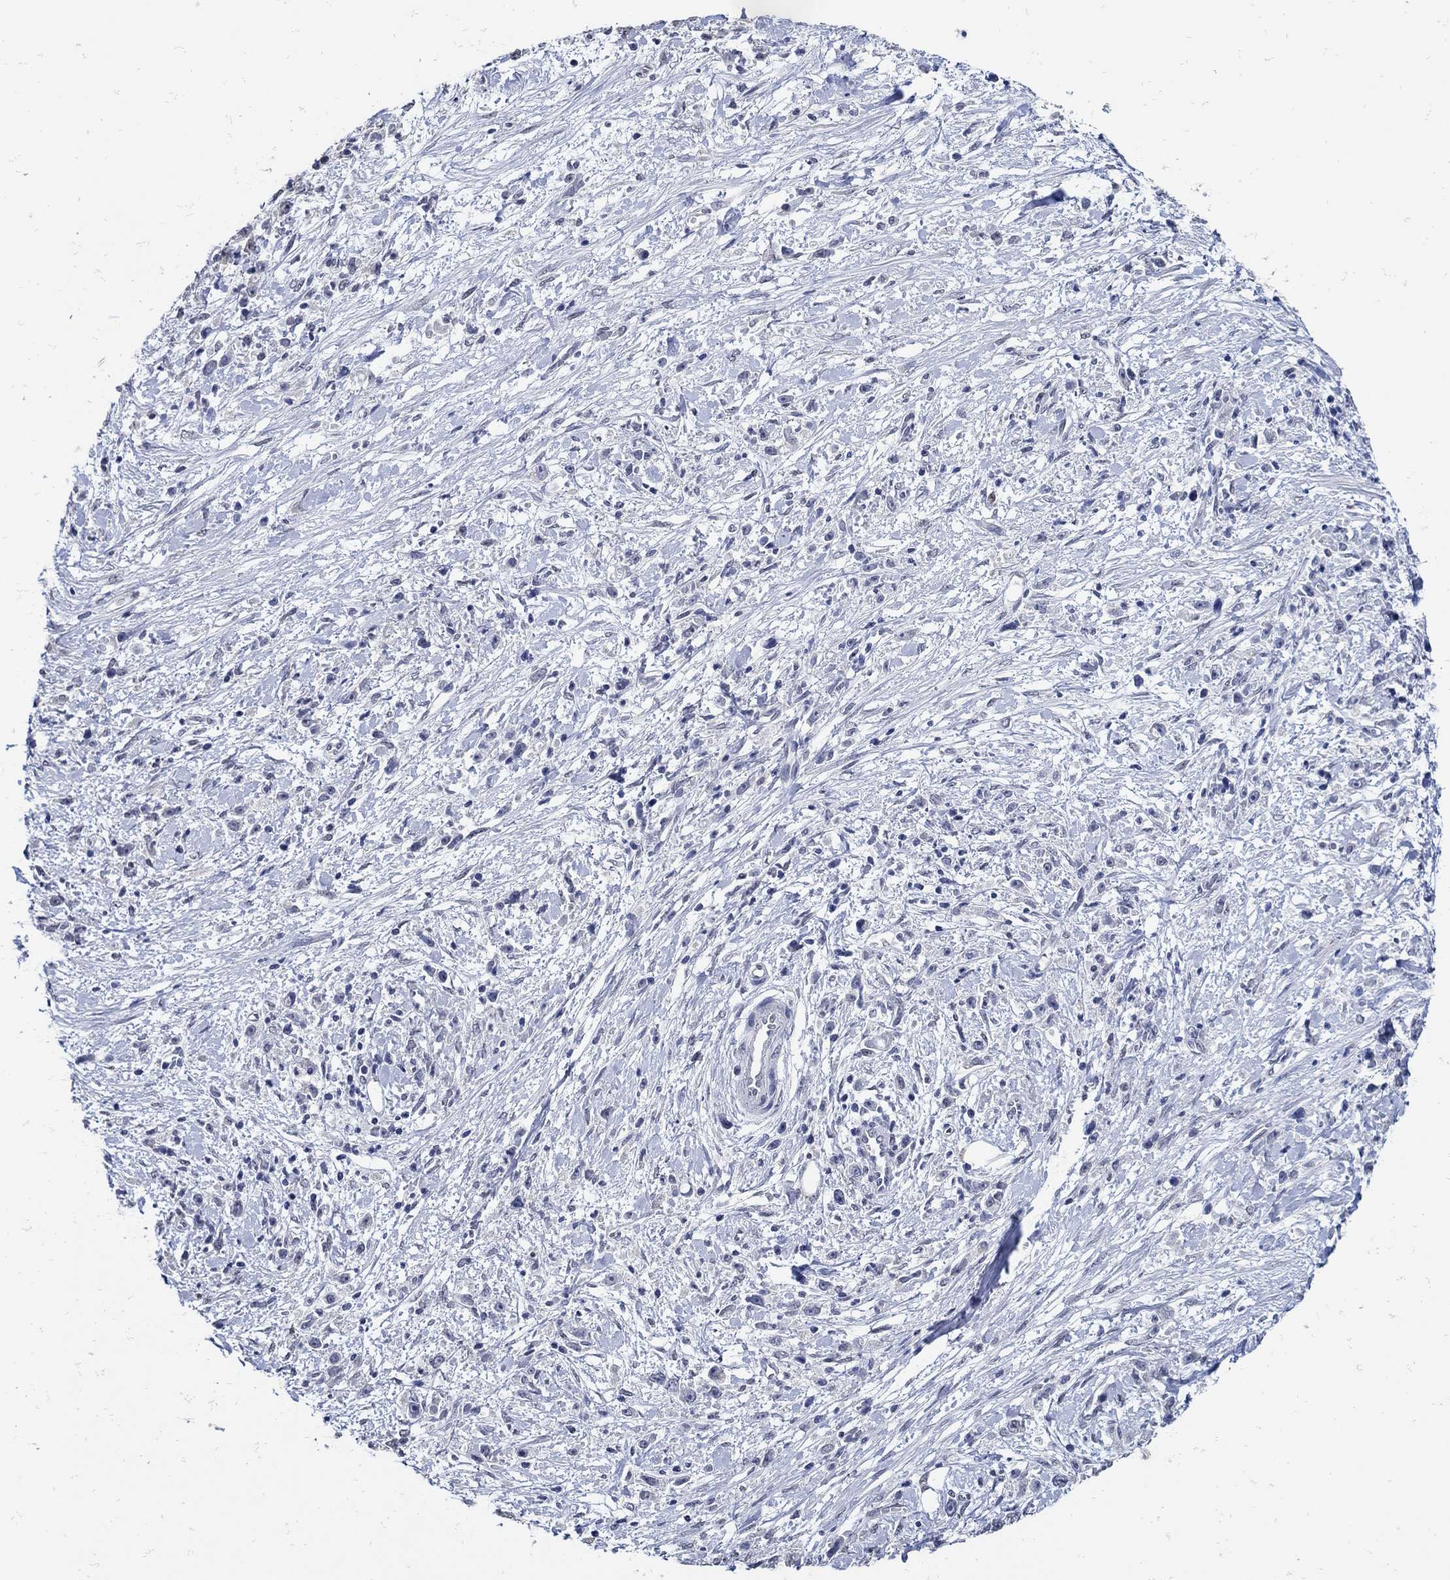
{"staining": {"intensity": "negative", "quantity": "none", "location": "none"}, "tissue": "stomach cancer", "cell_type": "Tumor cells", "image_type": "cancer", "snomed": [{"axis": "morphology", "description": "Adenocarcinoma, NOS"}, {"axis": "topography", "description": "Stomach"}], "caption": "High magnification brightfield microscopy of adenocarcinoma (stomach) stained with DAB (3,3'-diaminobenzidine) (brown) and counterstained with hematoxylin (blue): tumor cells show no significant expression.", "gene": "KCNN3", "patient": {"sex": "female", "age": 59}}